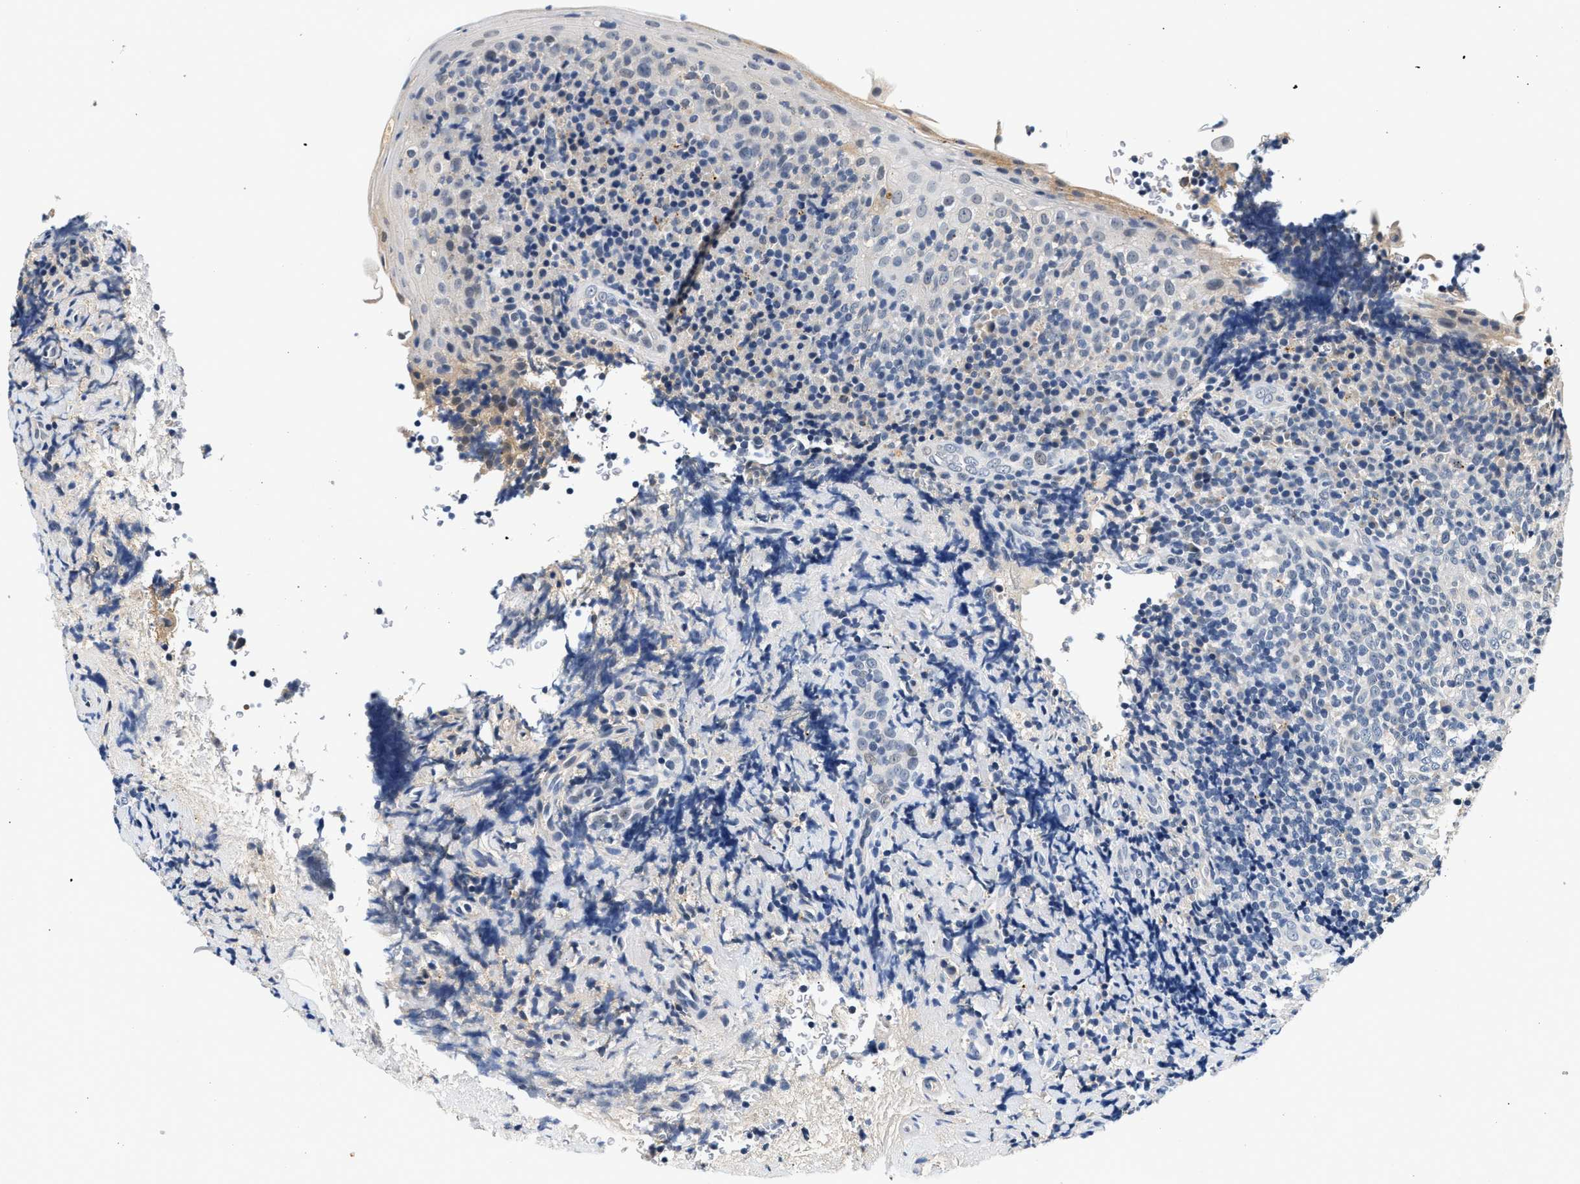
{"staining": {"intensity": "negative", "quantity": "none", "location": "none"}, "tissue": "tonsil", "cell_type": "Germinal center cells", "image_type": "normal", "snomed": [{"axis": "morphology", "description": "Normal tissue, NOS"}, {"axis": "topography", "description": "Tonsil"}], "caption": "This is an immunohistochemistry micrograph of unremarkable tonsil. There is no expression in germinal center cells.", "gene": "MED22", "patient": {"sex": "male", "age": 37}}